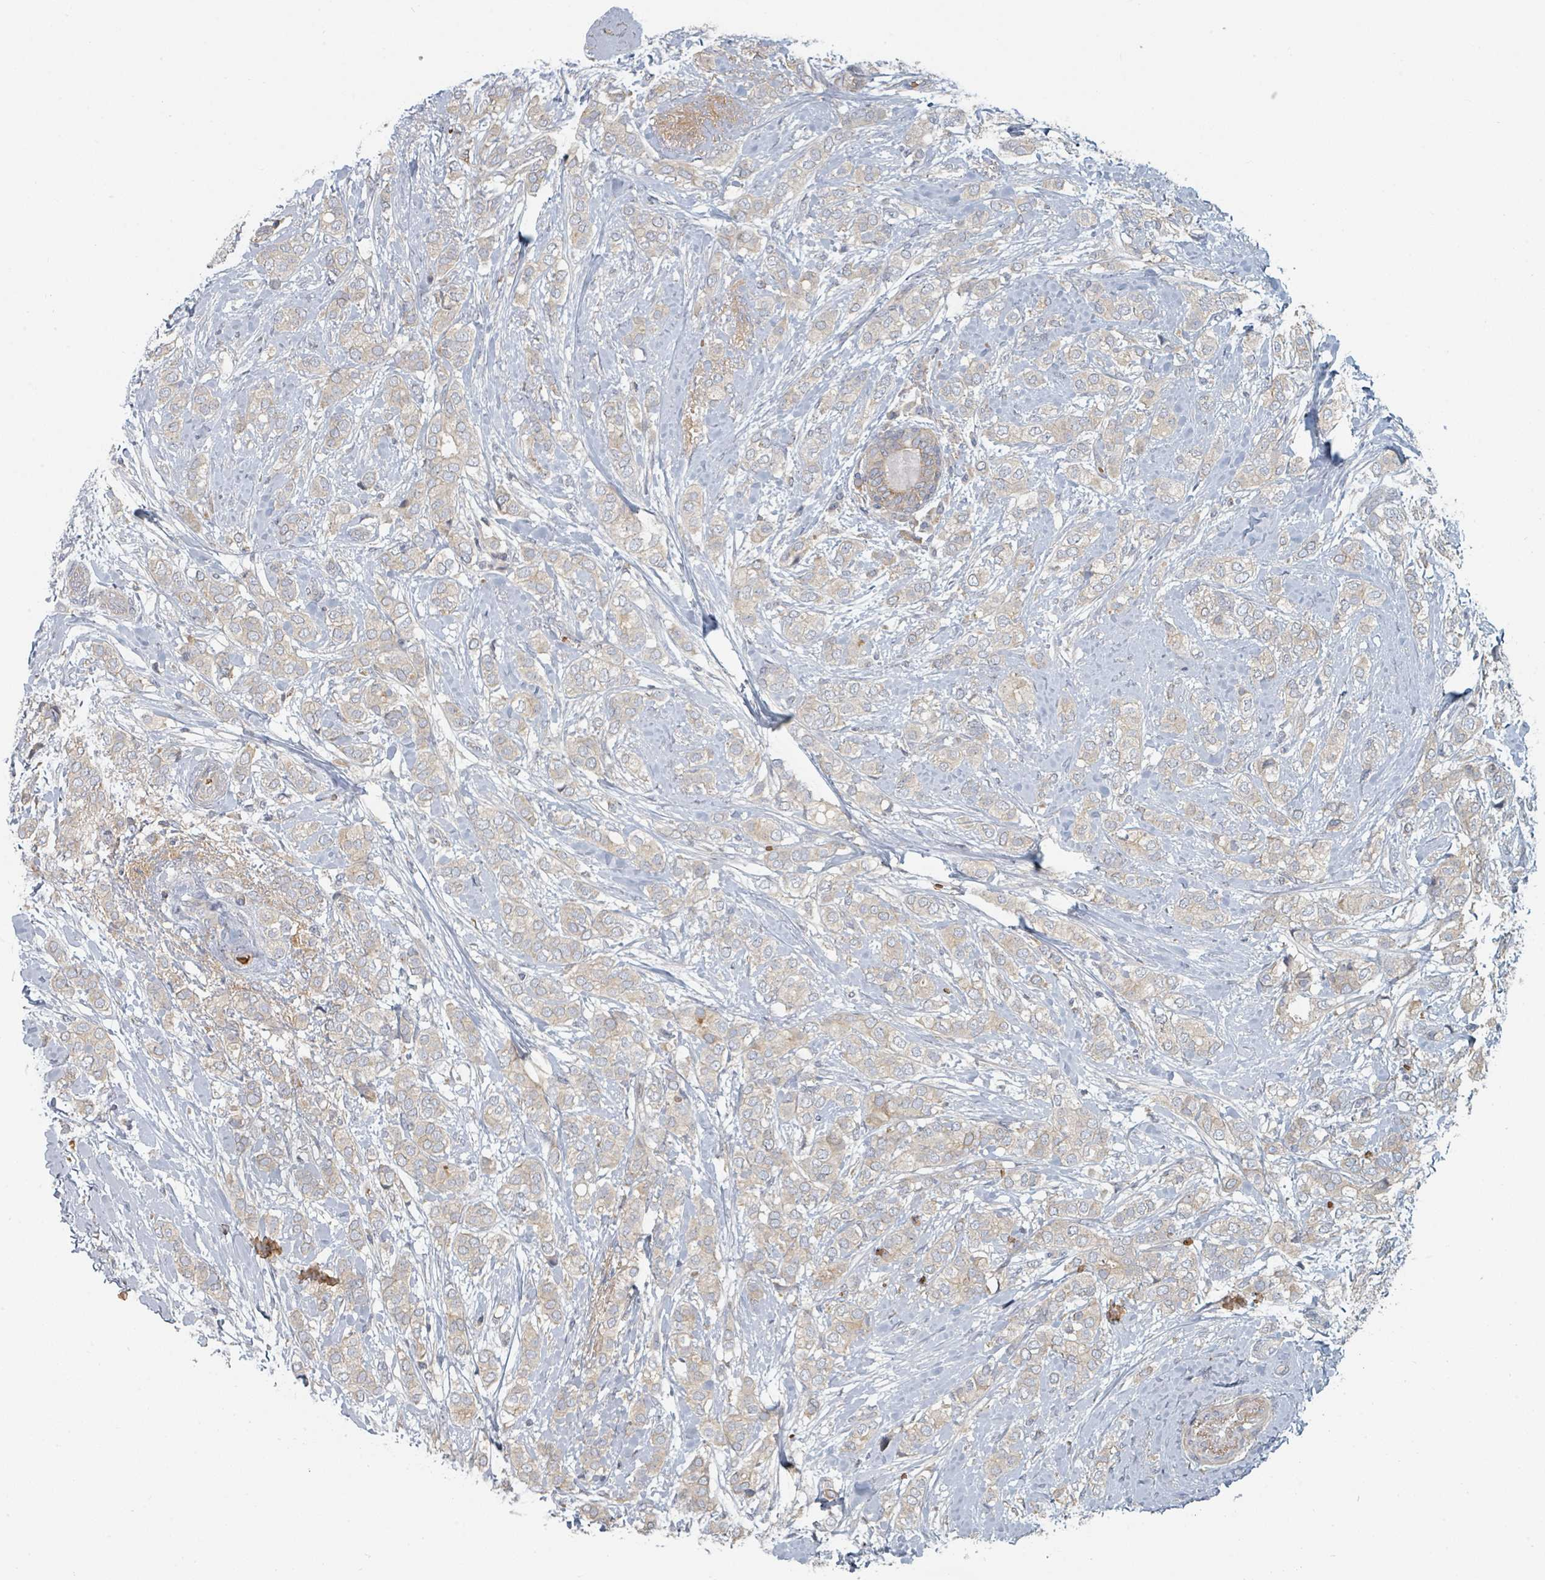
{"staining": {"intensity": "negative", "quantity": "none", "location": "none"}, "tissue": "breast cancer", "cell_type": "Tumor cells", "image_type": "cancer", "snomed": [{"axis": "morphology", "description": "Duct carcinoma"}, {"axis": "topography", "description": "Breast"}], "caption": "This is an IHC micrograph of breast cancer. There is no staining in tumor cells.", "gene": "TRPC4AP", "patient": {"sex": "female", "age": 73}}